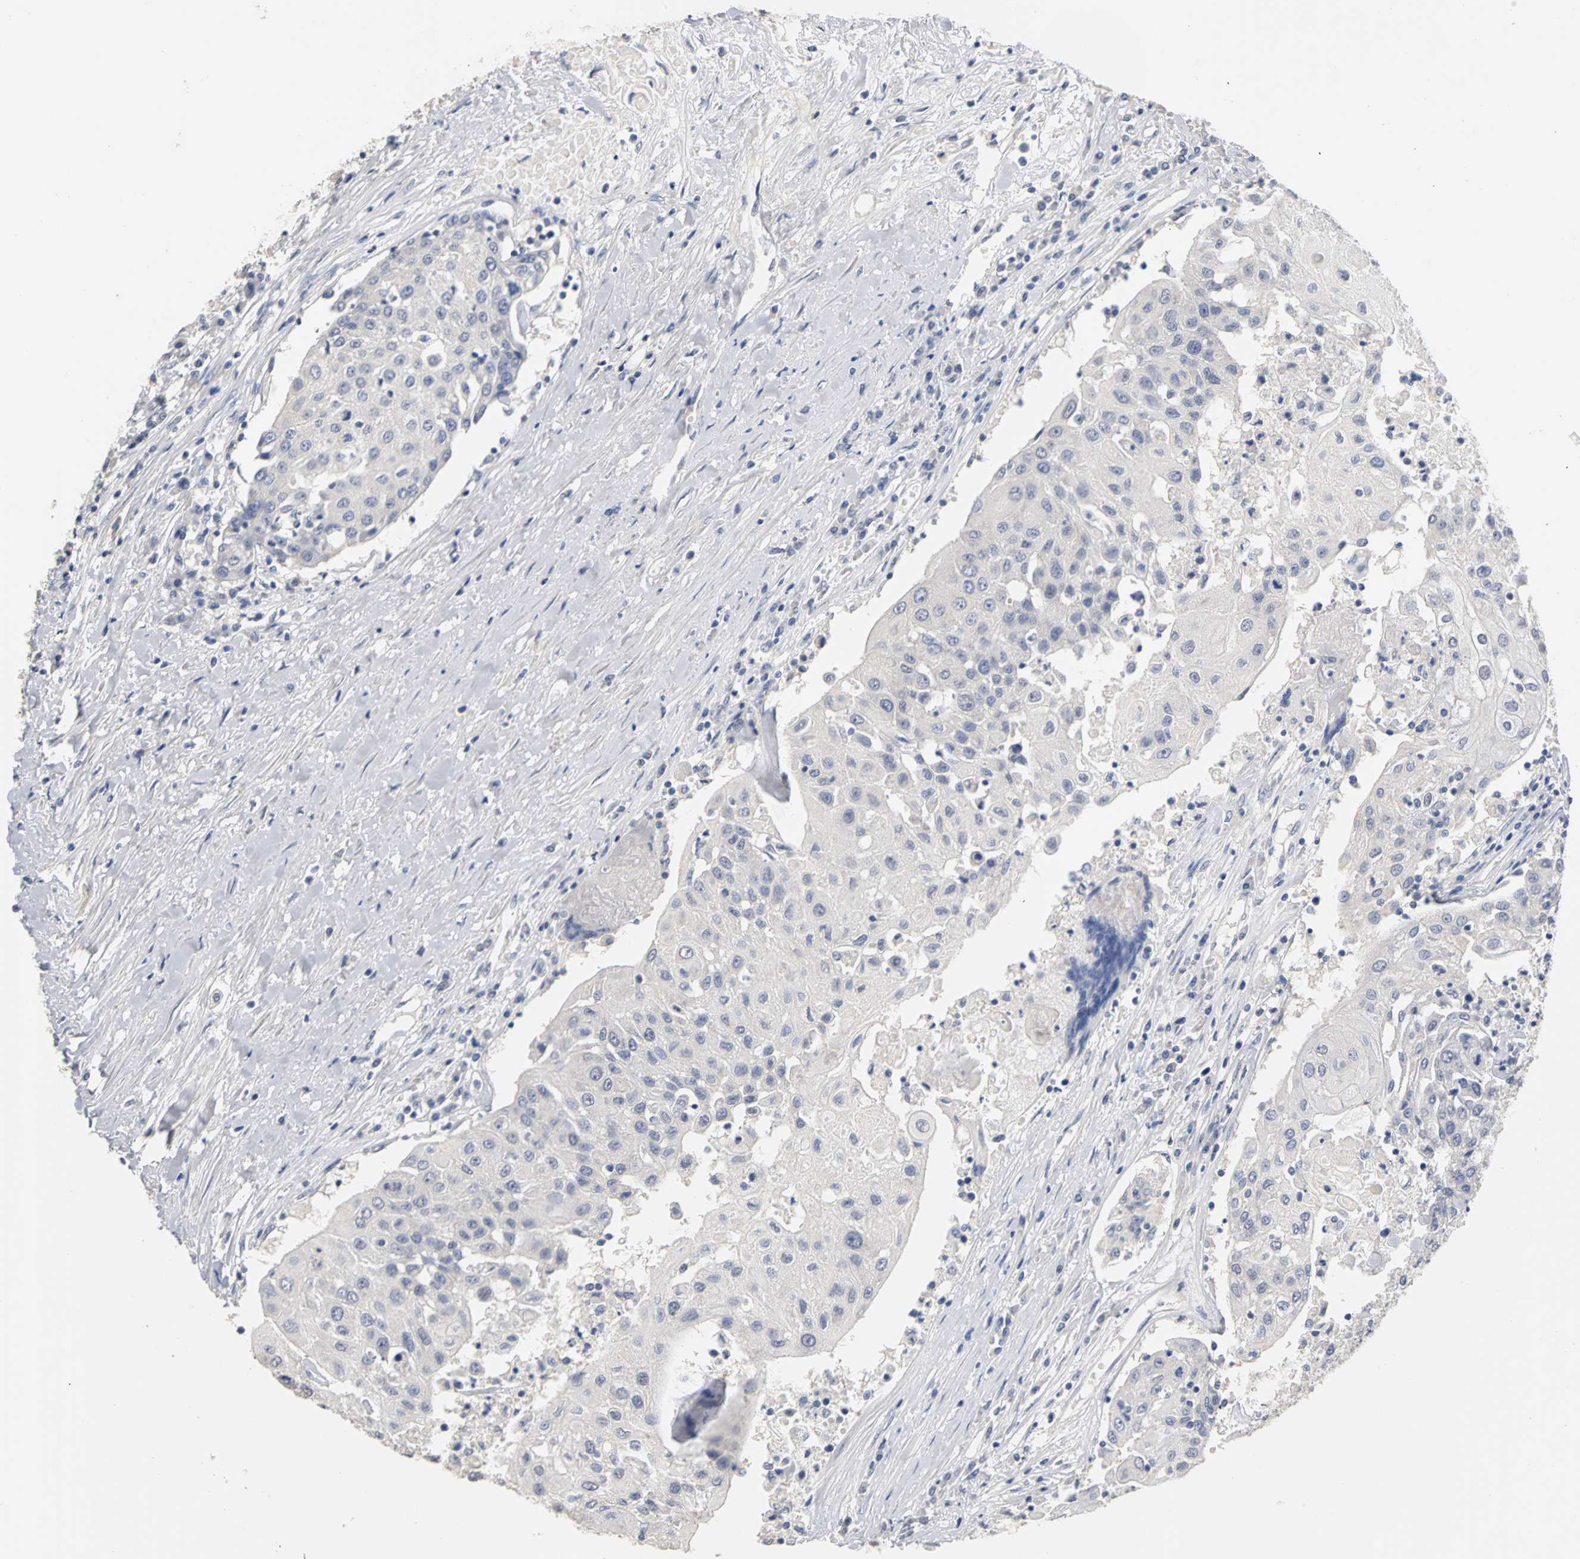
{"staining": {"intensity": "negative", "quantity": "none", "location": "none"}, "tissue": "urothelial cancer", "cell_type": "Tumor cells", "image_type": "cancer", "snomed": [{"axis": "morphology", "description": "Urothelial carcinoma, High grade"}, {"axis": "topography", "description": "Urinary bladder"}], "caption": "A high-resolution histopathology image shows IHC staining of urothelial cancer, which exhibits no significant staining in tumor cells.", "gene": "PGR", "patient": {"sex": "female", "age": 85}}